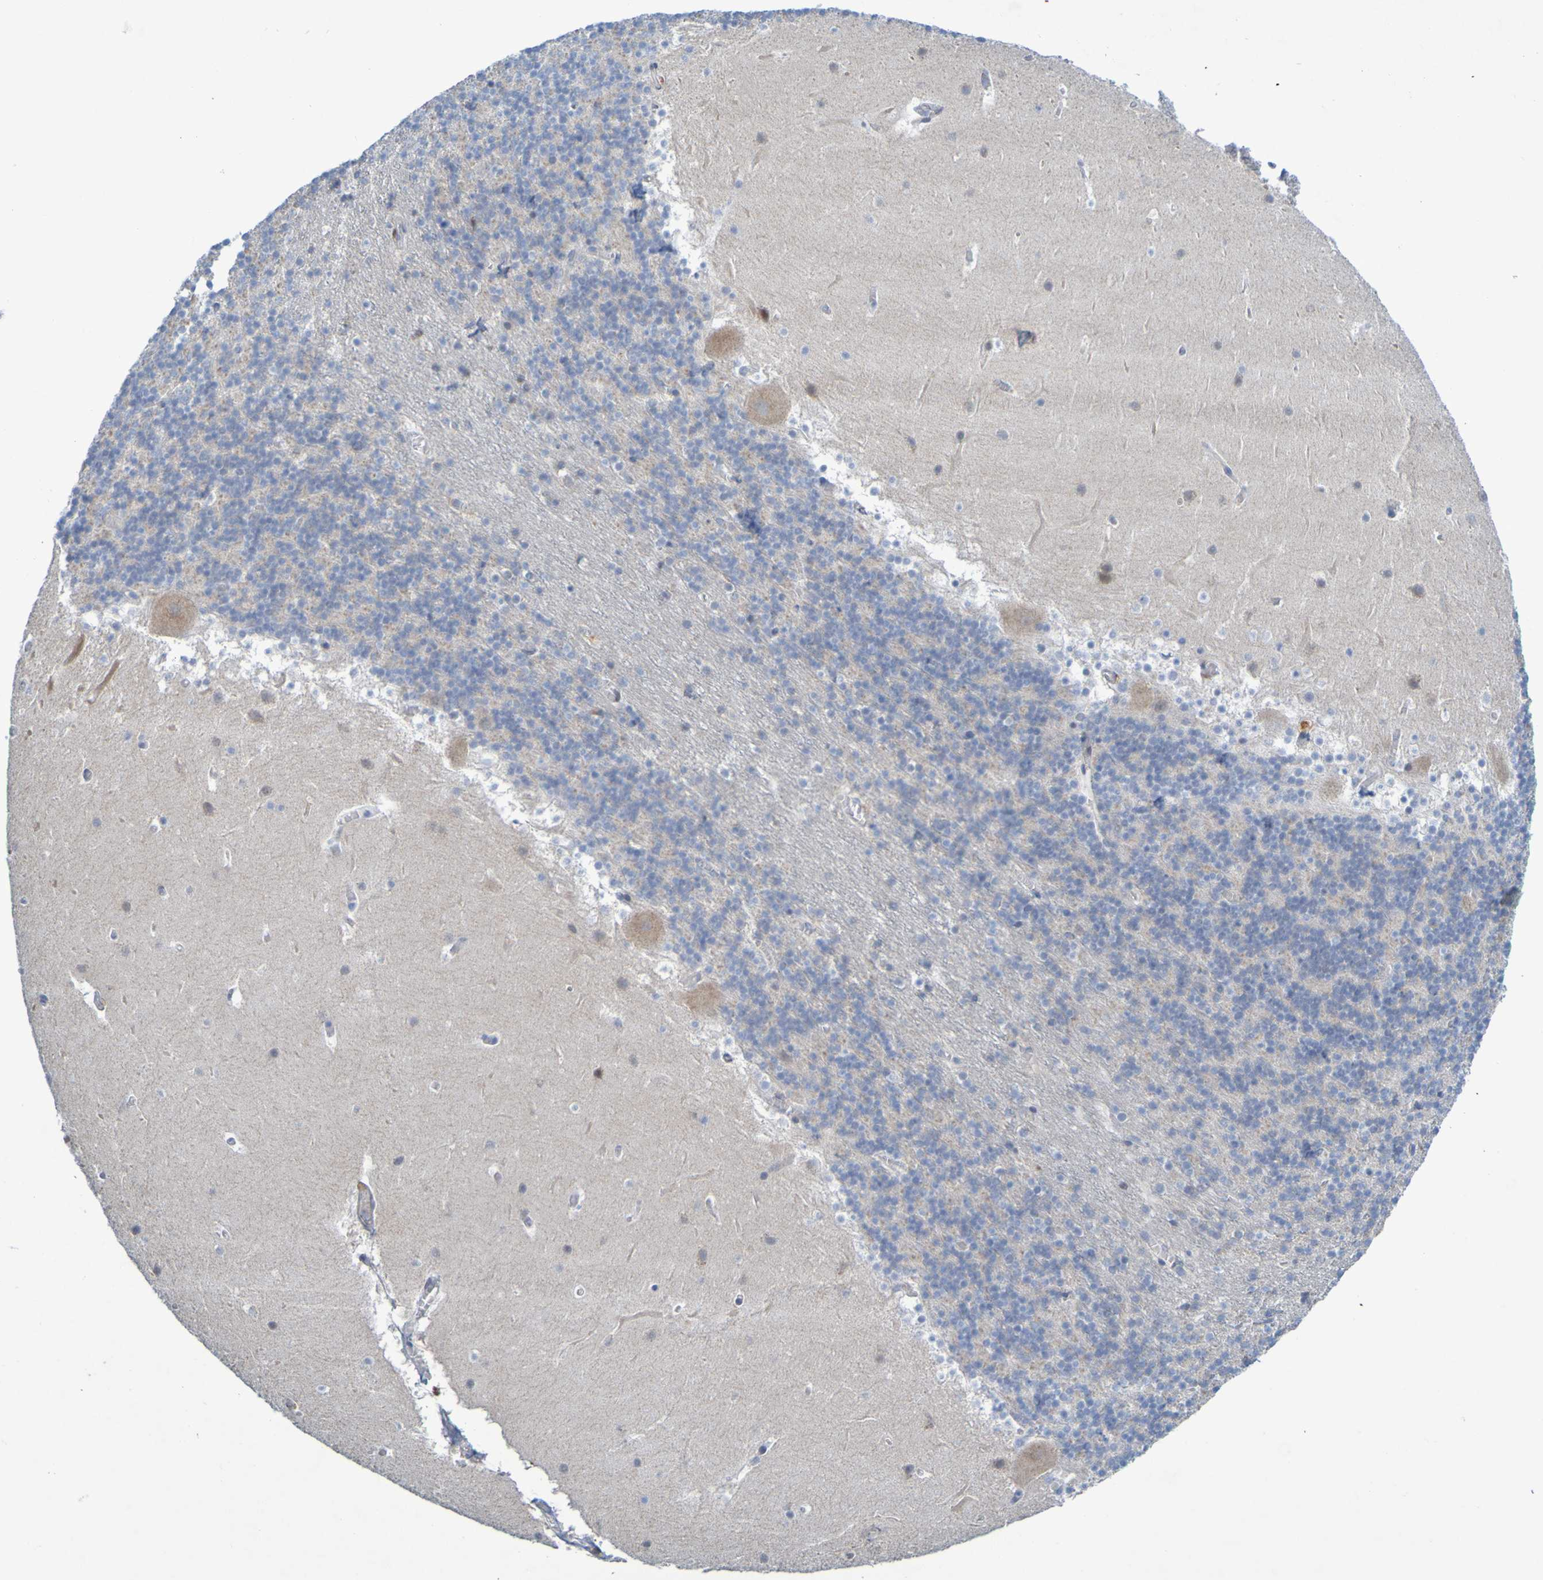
{"staining": {"intensity": "weak", "quantity": "25%-75%", "location": "cytoplasmic/membranous"}, "tissue": "cerebellum", "cell_type": "Cells in granular layer", "image_type": "normal", "snomed": [{"axis": "morphology", "description": "Normal tissue, NOS"}, {"axis": "topography", "description": "Cerebellum"}], "caption": "About 25%-75% of cells in granular layer in normal human cerebellum show weak cytoplasmic/membranous protein positivity as visualized by brown immunohistochemical staining.", "gene": "LILRB5", "patient": {"sex": "male", "age": 45}}